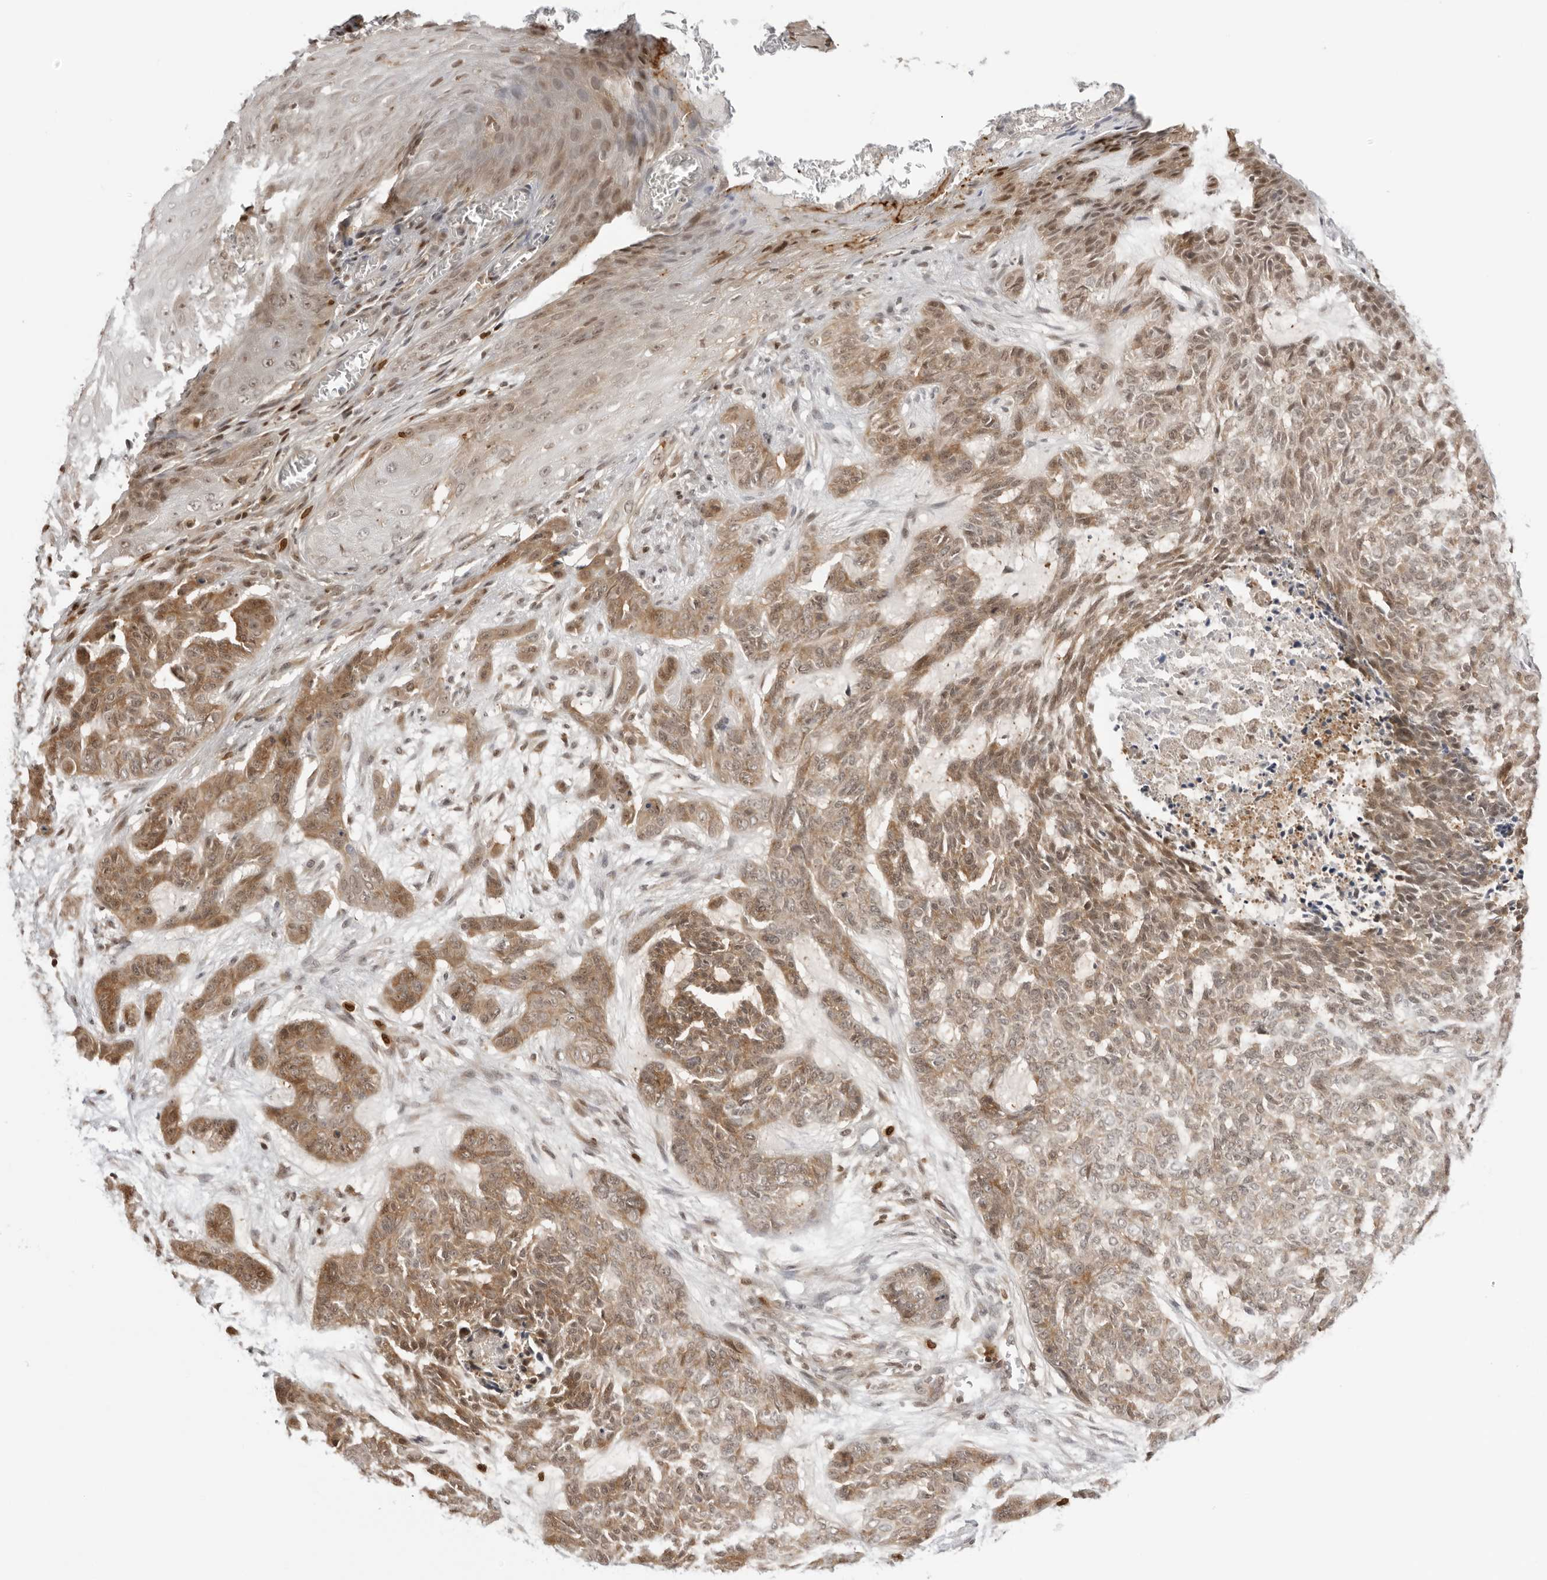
{"staining": {"intensity": "moderate", "quantity": ">75%", "location": "cytoplasmic/membranous,nuclear"}, "tissue": "skin cancer", "cell_type": "Tumor cells", "image_type": "cancer", "snomed": [{"axis": "morphology", "description": "Basal cell carcinoma"}, {"axis": "topography", "description": "Skin"}], "caption": "Basal cell carcinoma (skin) stained with immunohistochemistry shows moderate cytoplasmic/membranous and nuclear staining in about >75% of tumor cells.", "gene": "RNF146", "patient": {"sex": "female", "age": 64}}